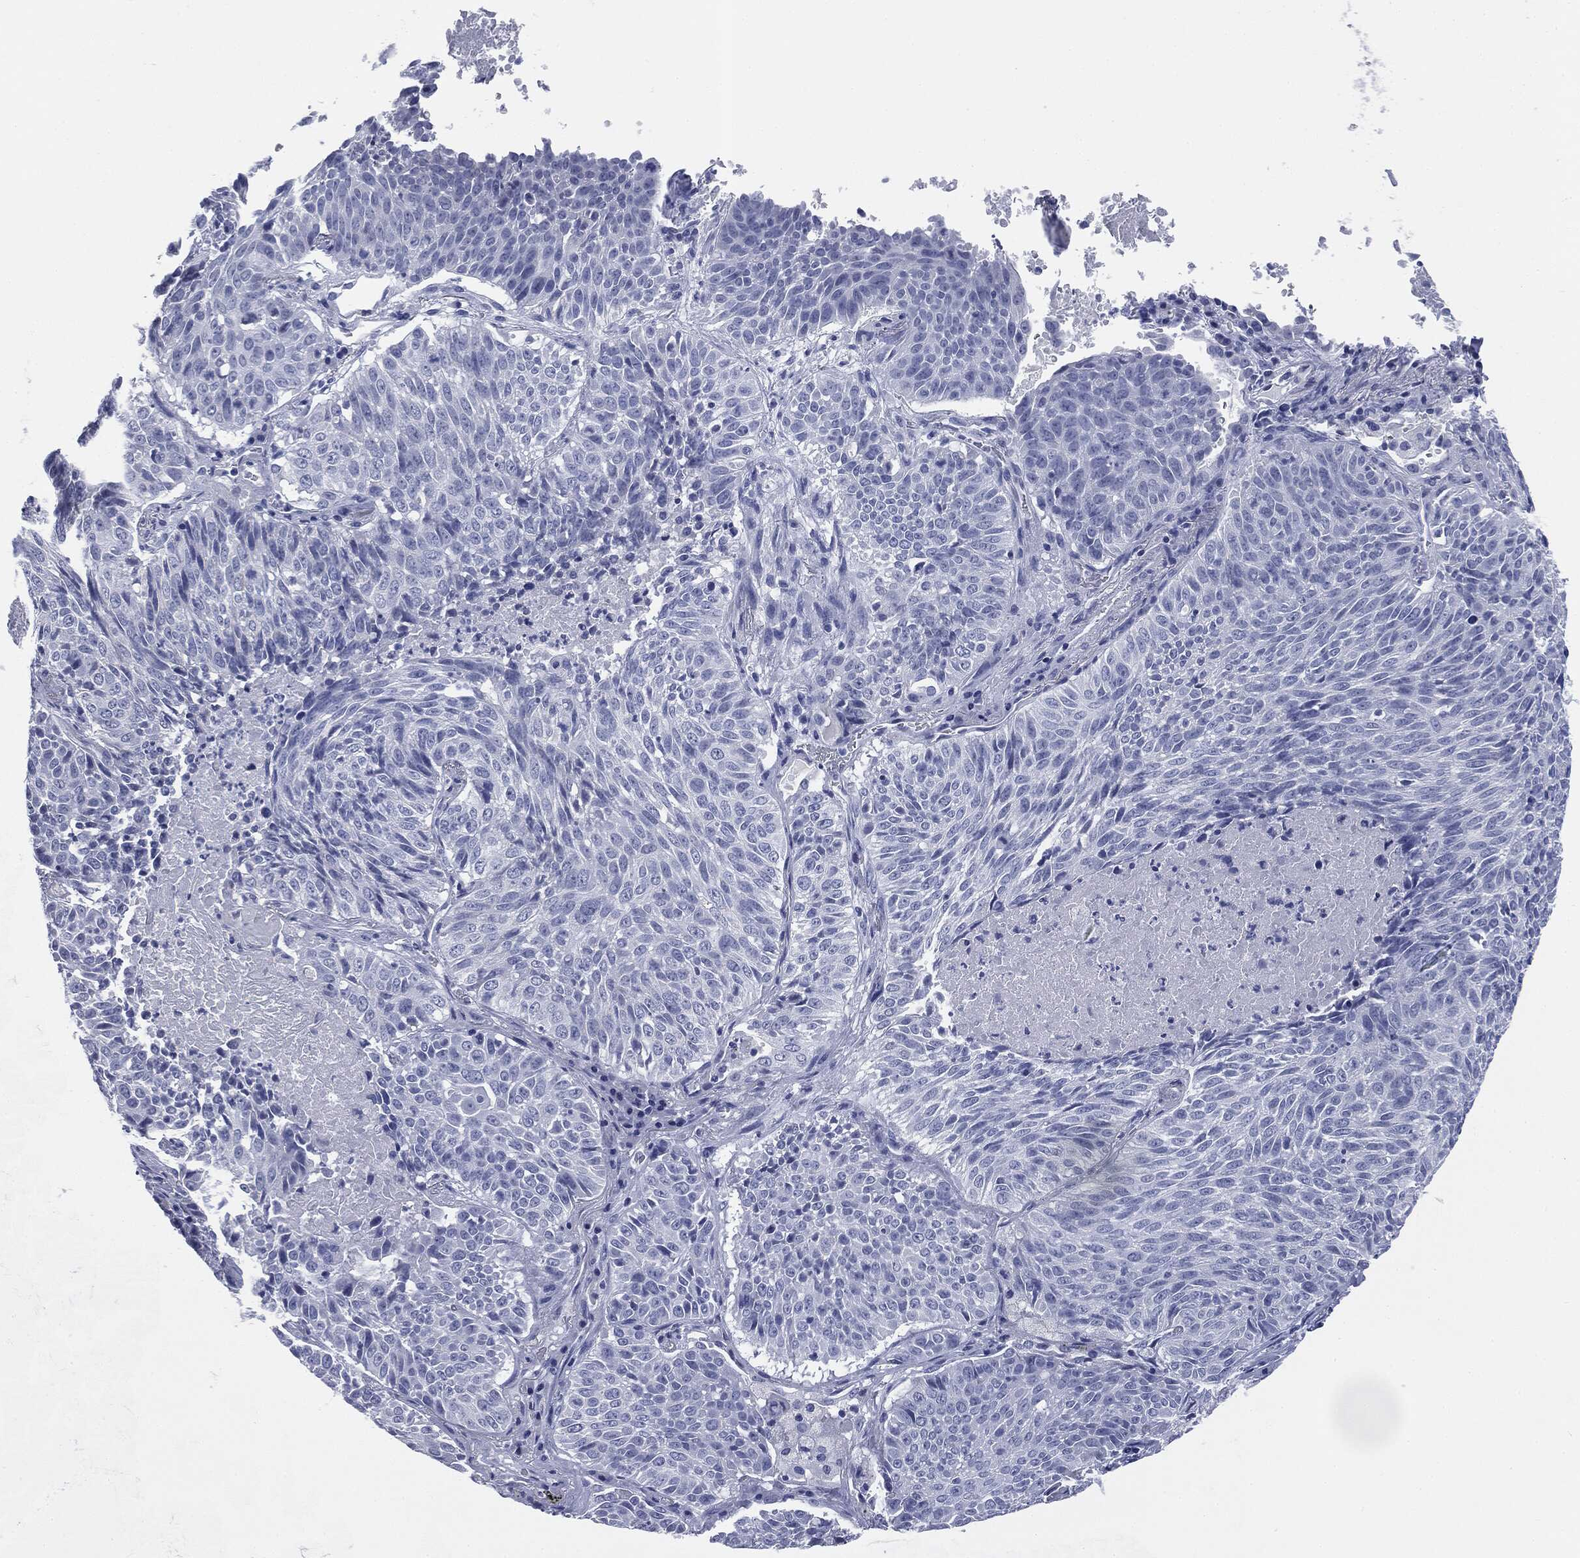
{"staining": {"intensity": "negative", "quantity": "none", "location": "none"}, "tissue": "lung cancer", "cell_type": "Tumor cells", "image_type": "cancer", "snomed": [{"axis": "morphology", "description": "Squamous cell carcinoma, NOS"}, {"axis": "topography", "description": "Lung"}], "caption": "IHC of lung cancer (squamous cell carcinoma) demonstrates no expression in tumor cells.", "gene": "ATP2A1", "patient": {"sex": "male", "age": 64}}